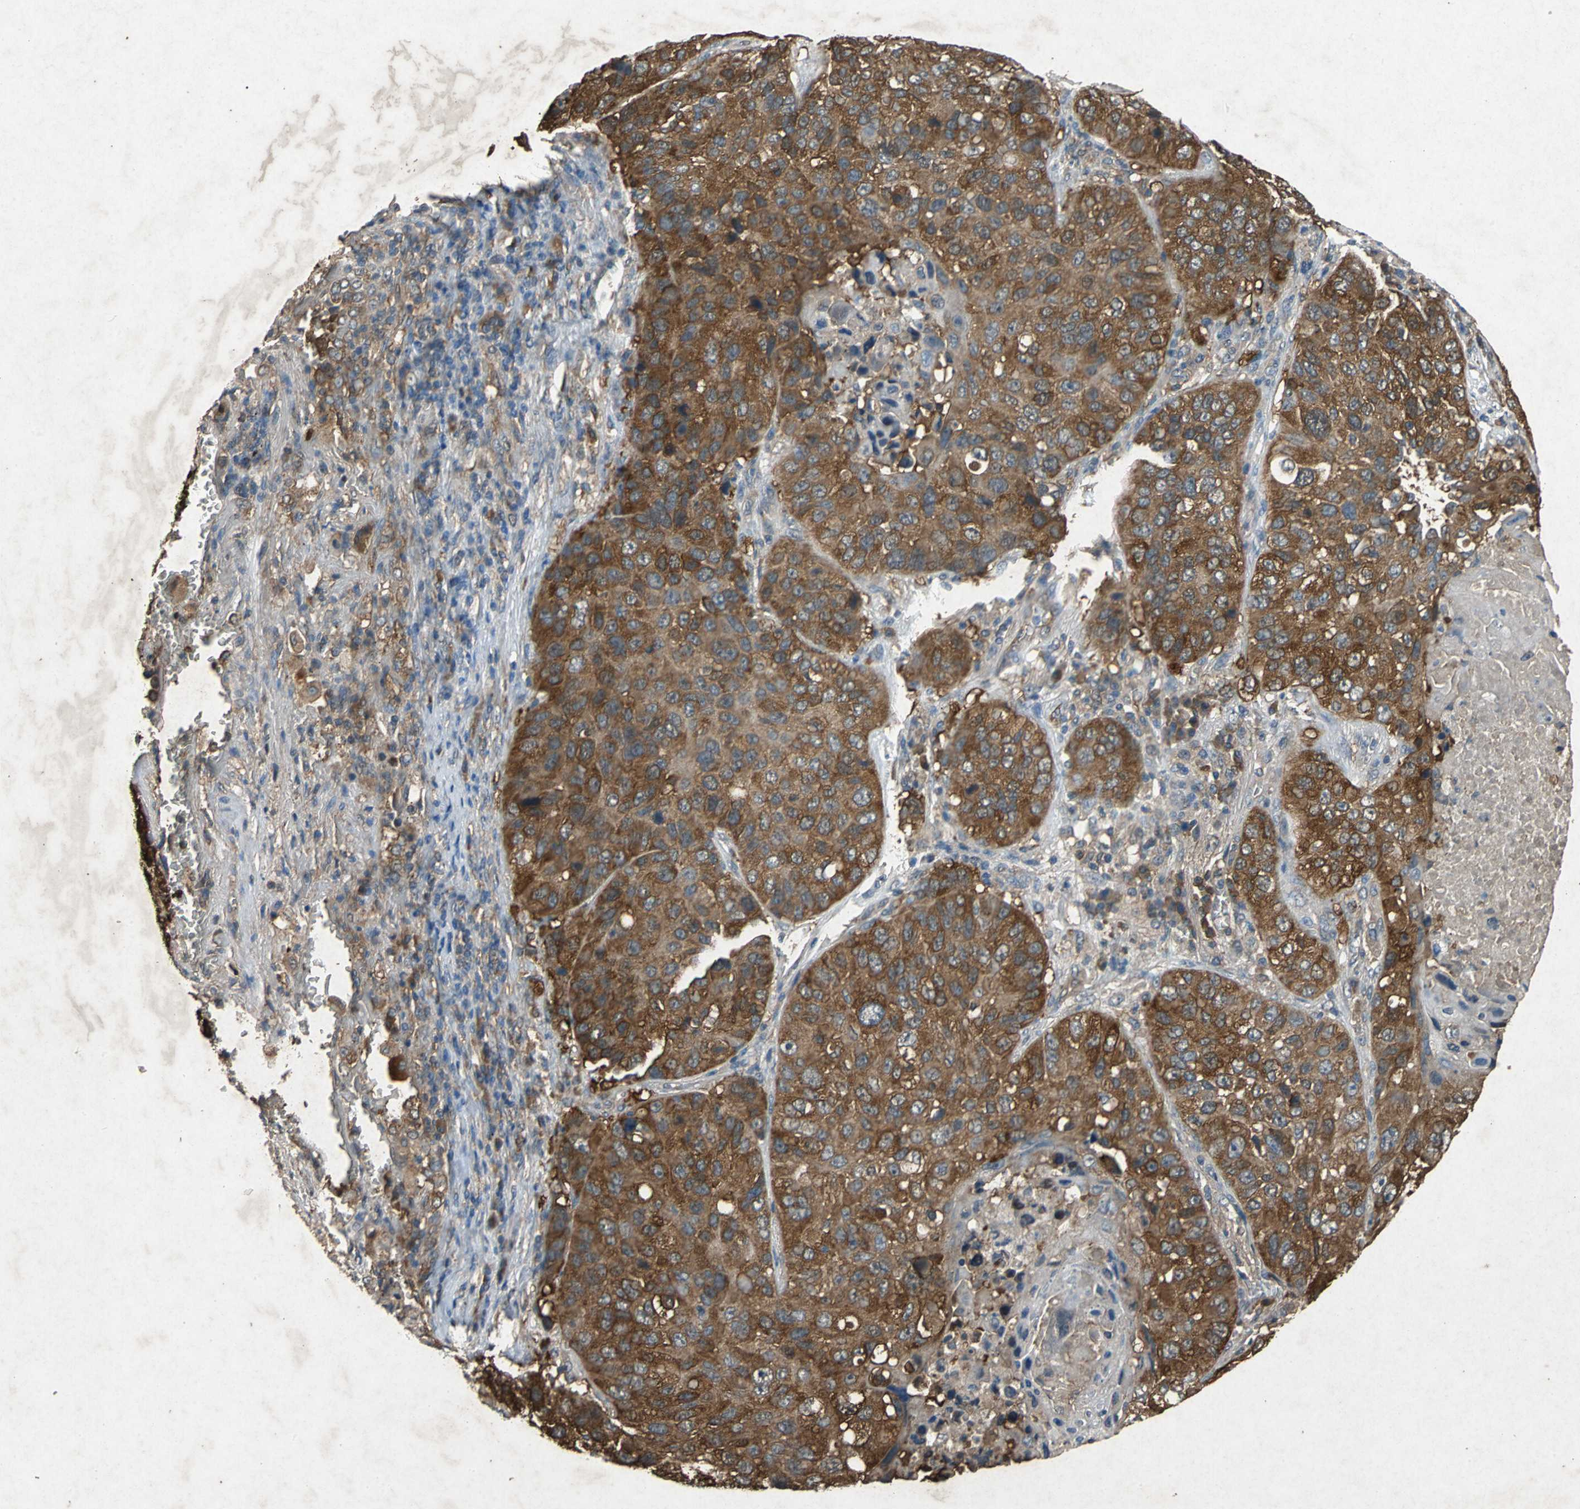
{"staining": {"intensity": "strong", "quantity": ">75%", "location": "cytoplasmic/membranous"}, "tissue": "lung cancer", "cell_type": "Tumor cells", "image_type": "cancer", "snomed": [{"axis": "morphology", "description": "Squamous cell carcinoma, NOS"}, {"axis": "topography", "description": "Lung"}], "caption": "A micrograph of human lung cancer stained for a protein displays strong cytoplasmic/membranous brown staining in tumor cells. The staining is performed using DAB brown chromogen to label protein expression. The nuclei are counter-stained blue using hematoxylin.", "gene": "HSP90AB1", "patient": {"sex": "male", "age": 54}}